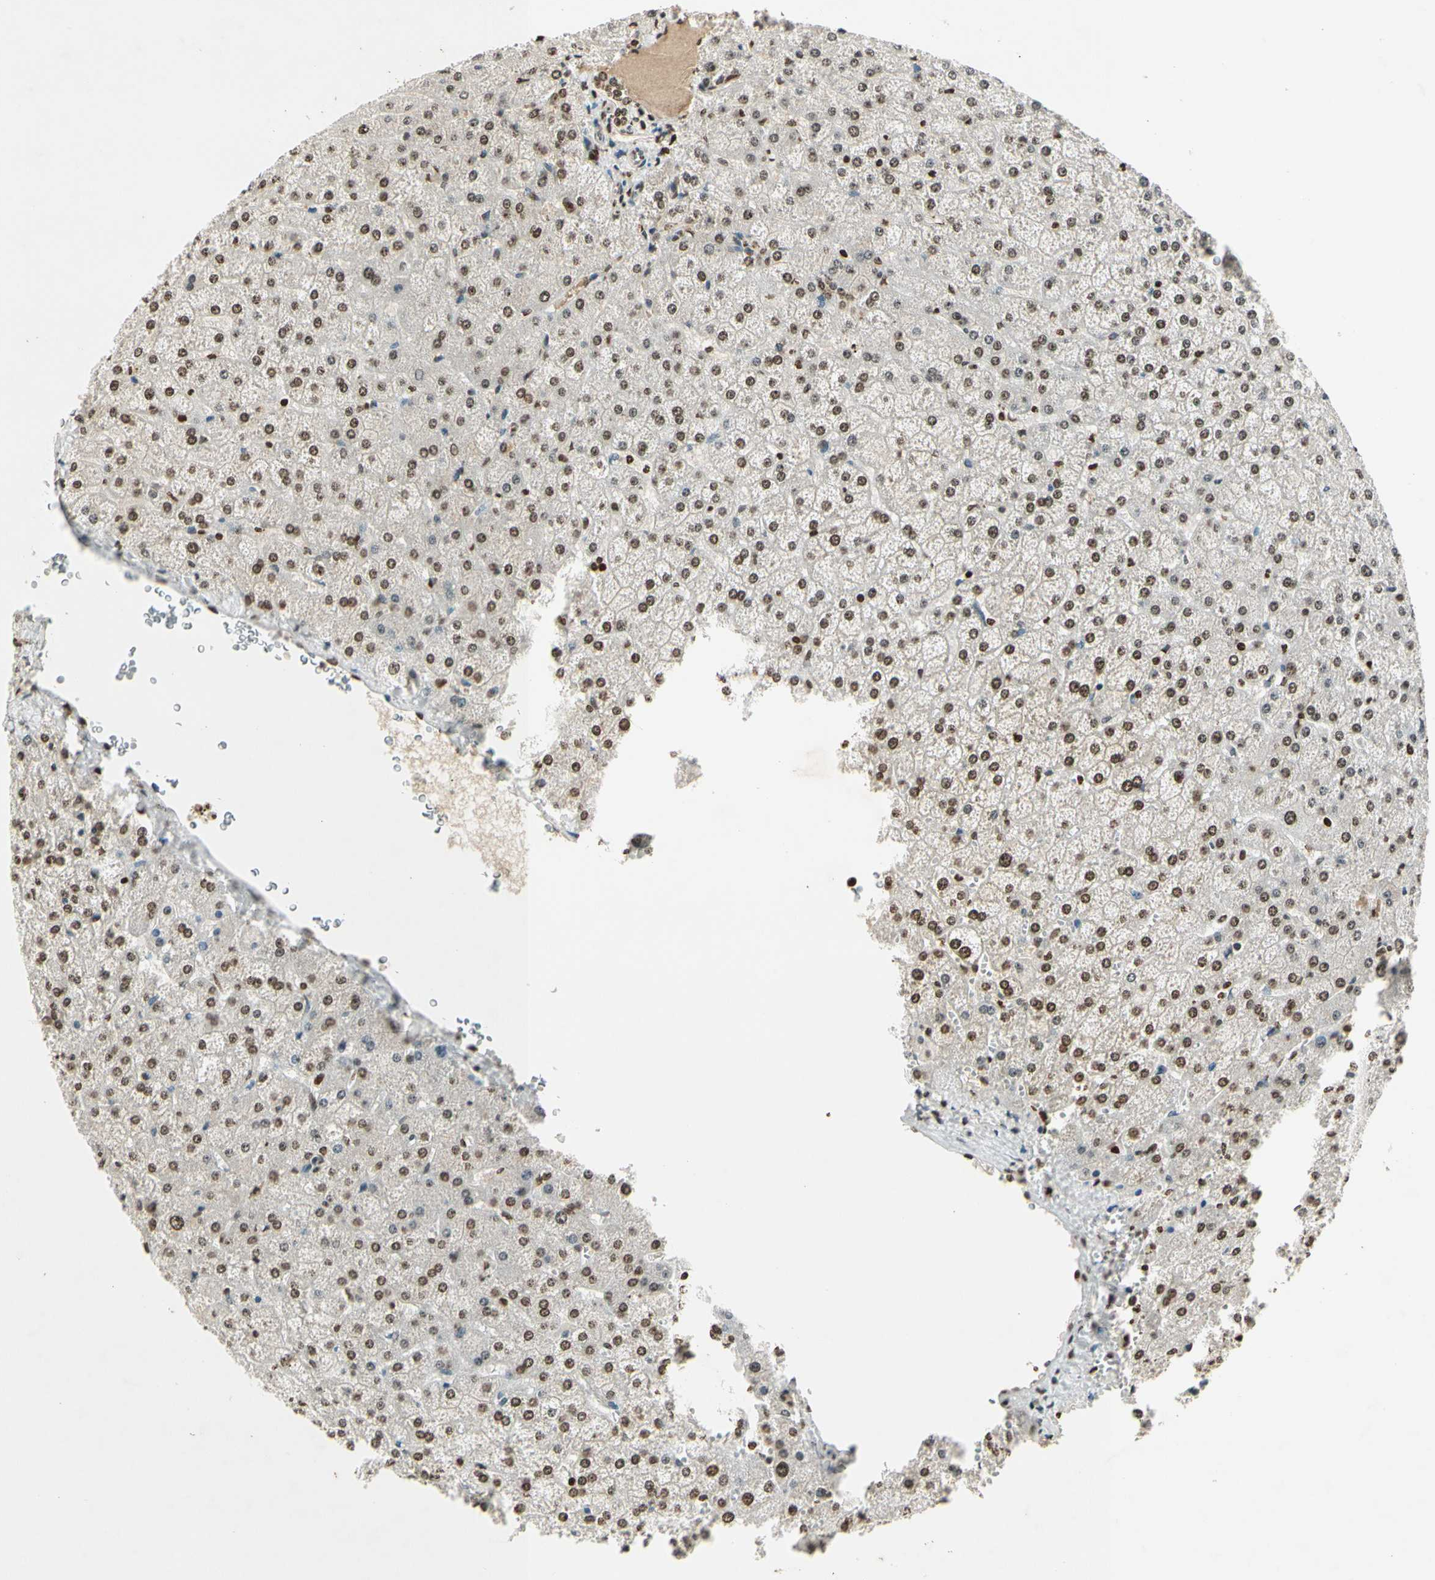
{"staining": {"intensity": "moderate", "quantity": ">75%", "location": "nuclear"}, "tissue": "liver", "cell_type": "Cholangiocytes", "image_type": "normal", "snomed": [{"axis": "morphology", "description": "Normal tissue, NOS"}, {"axis": "topography", "description": "Liver"}], "caption": "Immunohistochemical staining of unremarkable liver exhibits medium levels of moderate nuclear staining in approximately >75% of cholangiocytes. Immunohistochemistry stains the protein in brown and the nuclei are stained blue.", "gene": "RORA", "patient": {"sex": "female", "age": 32}}